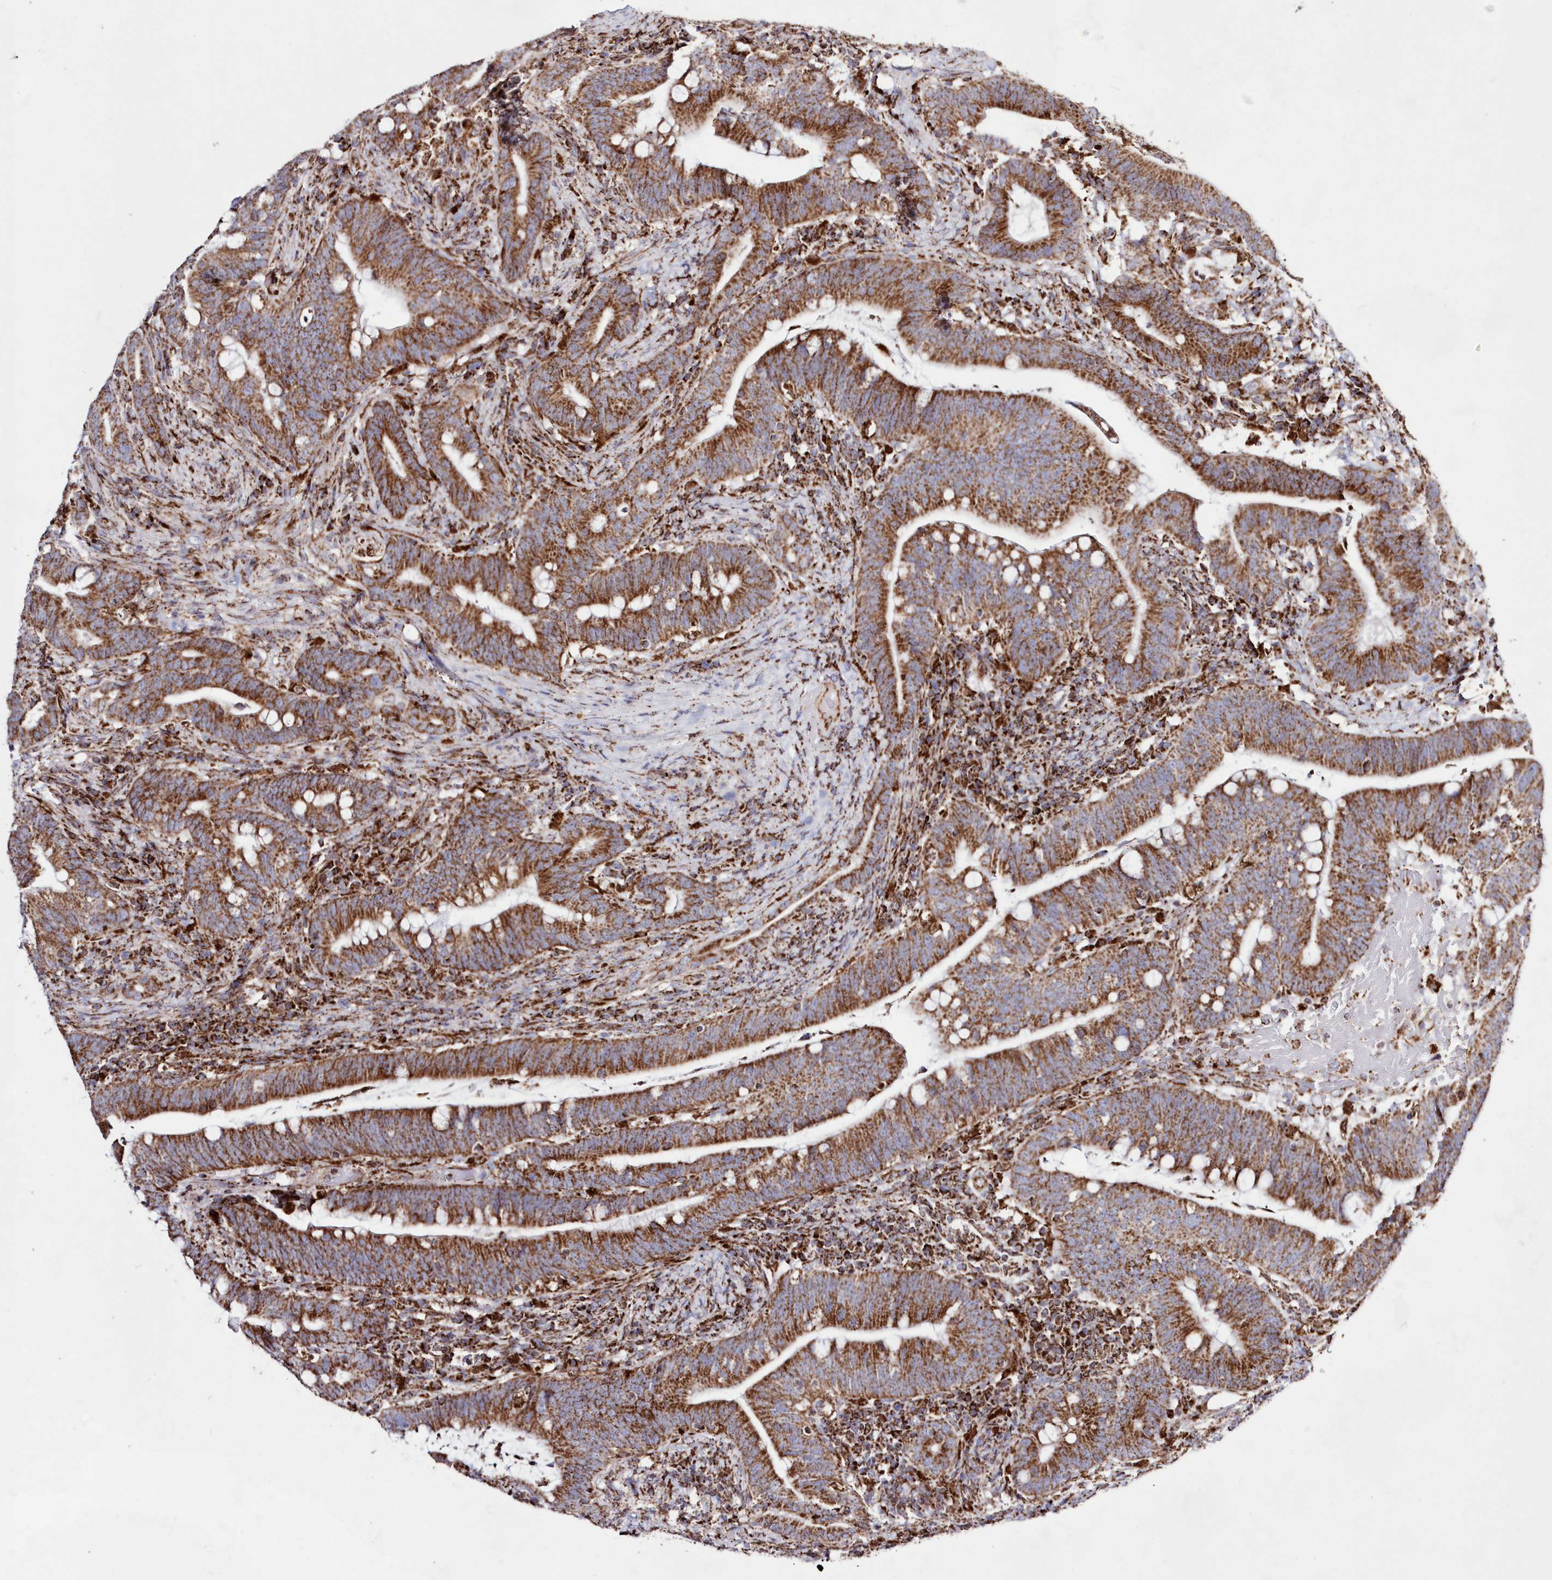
{"staining": {"intensity": "strong", "quantity": ">75%", "location": "cytoplasmic/membranous"}, "tissue": "colorectal cancer", "cell_type": "Tumor cells", "image_type": "cancer", "snomed": [{"axis": "morphology", "description": "Adenocarcinoma, NOS"}, {"axis": "topography", "description": "Colon"}], "caption": "Protein analysis of colorectal cancer (adenocarcinoma) tissue displays strong cytoplasmic/membranous positivity in approximately >75% of tumor cells.", "gene": "HADHB", "patient": {"sex": "female", "age": 66}}